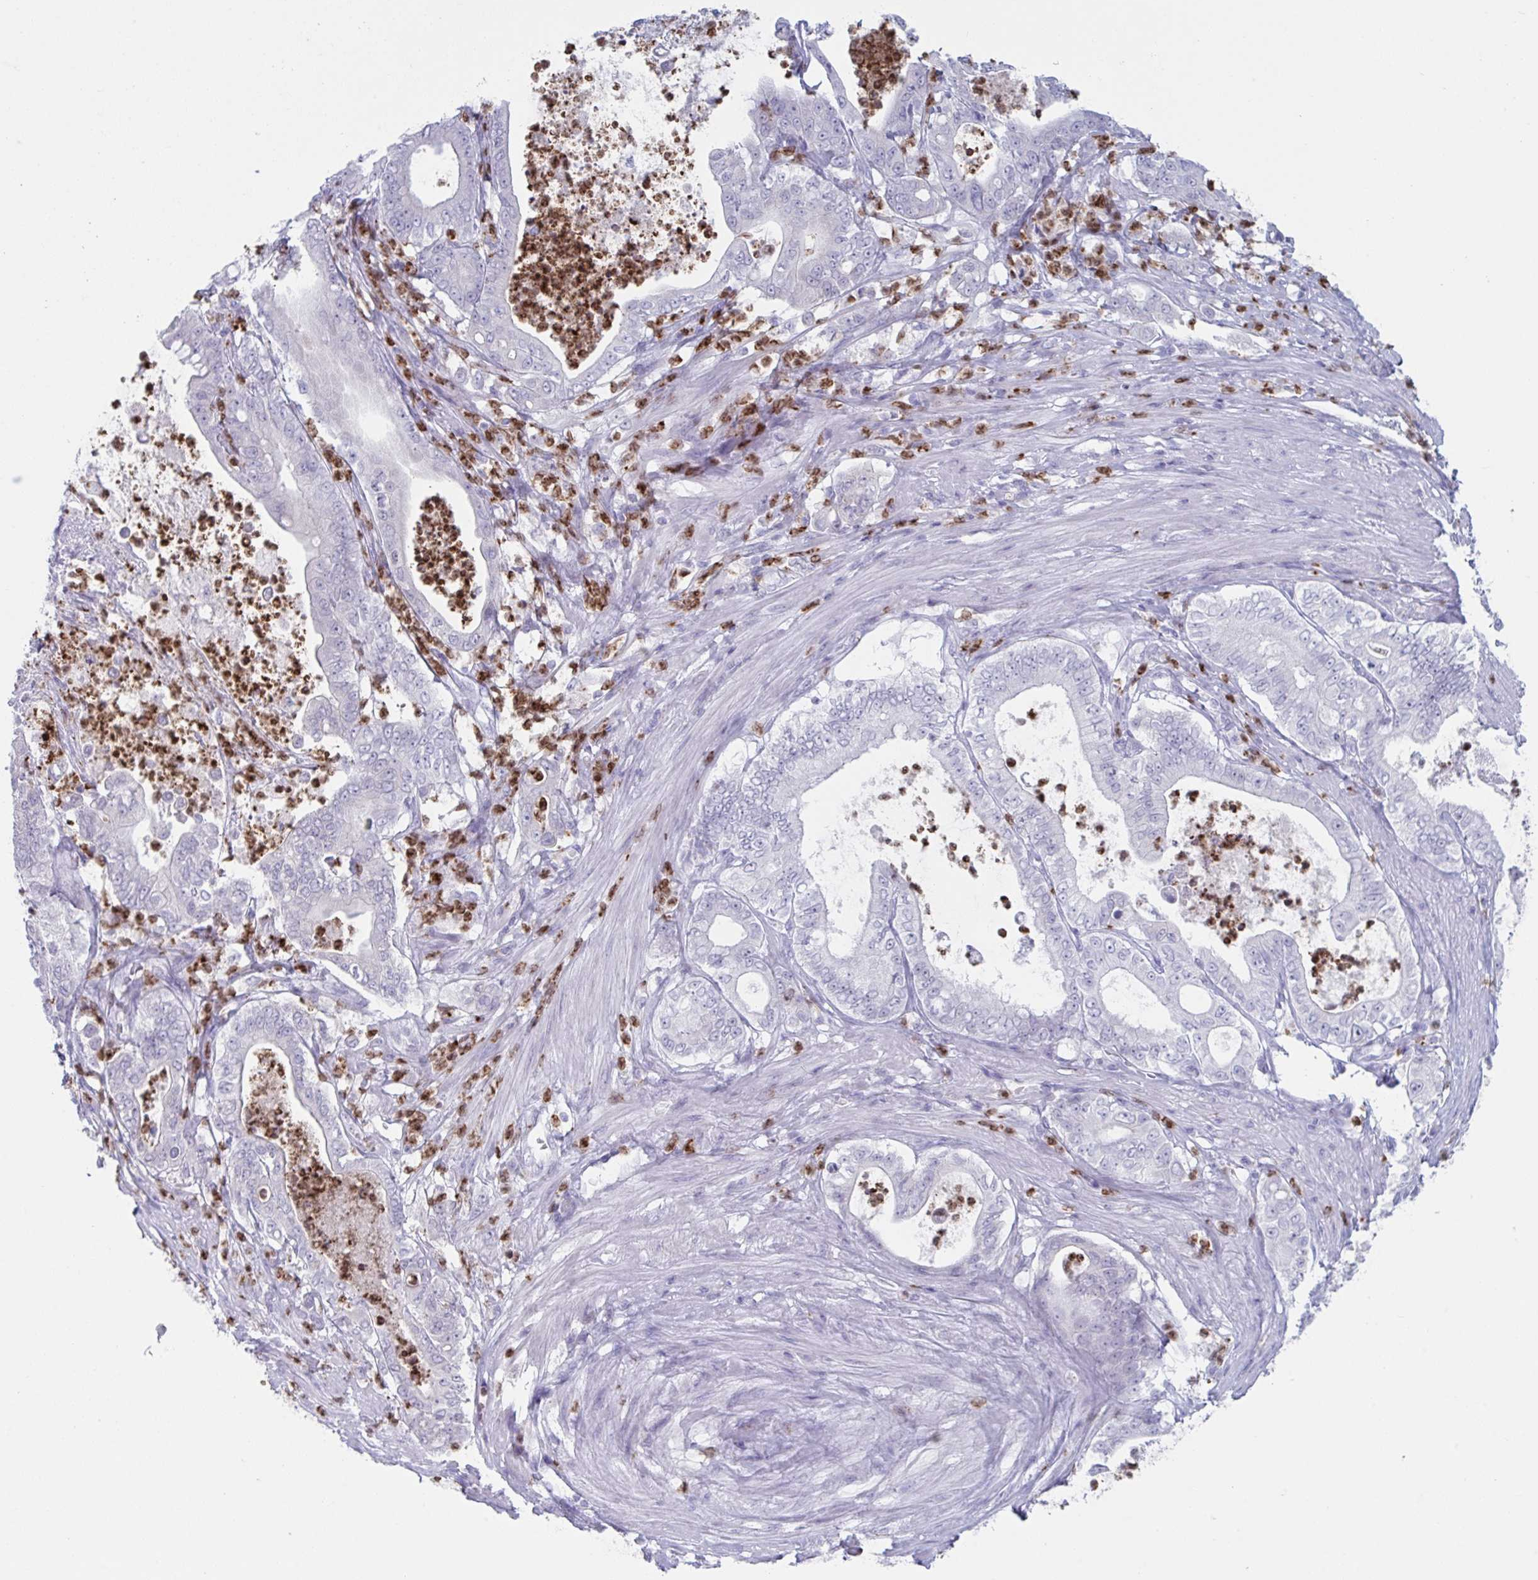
{"staining": {"intensity": "negative", "quantity": "none", "location": "none"}, "tissue": "pancreatic cancer", "cell_type": "Tumor cells", "image_type": "cancer", "snomed": [{"axis": "morphology", "description": "Adenocarcinoma, NOS"}, {"axis": "topography", "description": "Pancreas"}], "caption": "The immunohistochemistry (IHC) image has no significant staining in tumor cells of pancreatic cancer tissue.", "gene": "CYP4F11", "patient": {"sex": "male", "age": 71}}